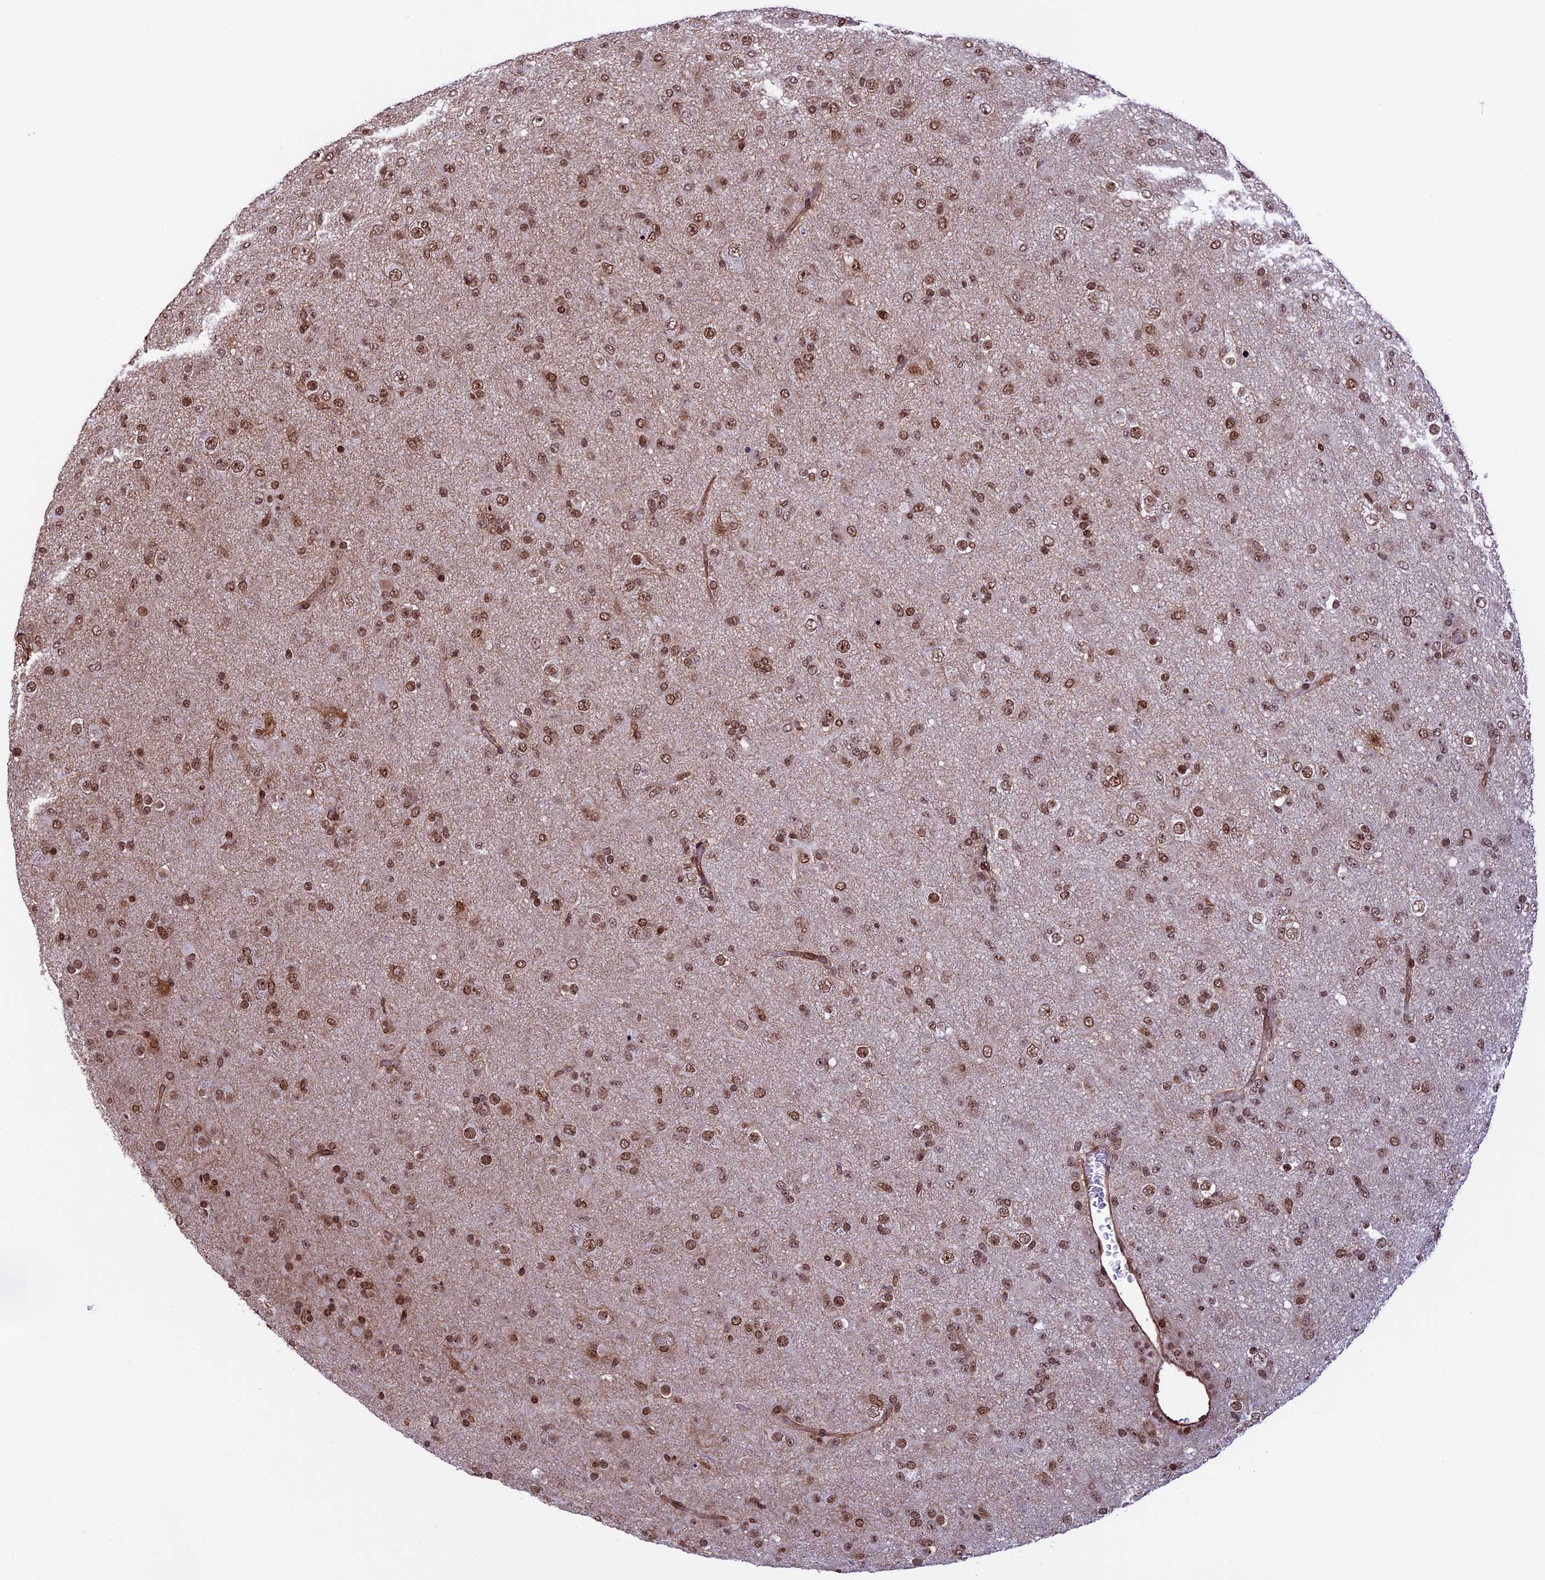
{"staining": {"intensity": "moderate", "quantity": ">75%", "location": "nuclear"}, "tissue": "glioma", "cell_type": "Tumor cells", "image_type": "cancer", "snomed": [{"axis": "morphology", "description": "Glioma, malignant, Low grade"}, {"axis": "topography", "description": "Brain"}], "caption": "Immunohistochemistry (DAB) staining of human malignant glioma (low-grade) displays moderate nuclear protein staining in about >75% of tumor cells. (Stains: DAB (3,3'-diaminobenzidine) in brown, nuclei in blue, Microscopy: brightfield microscopy at high magnification).", "gene": "MPHOSPH8", "patient": {"sex": "male", "age": 65}}